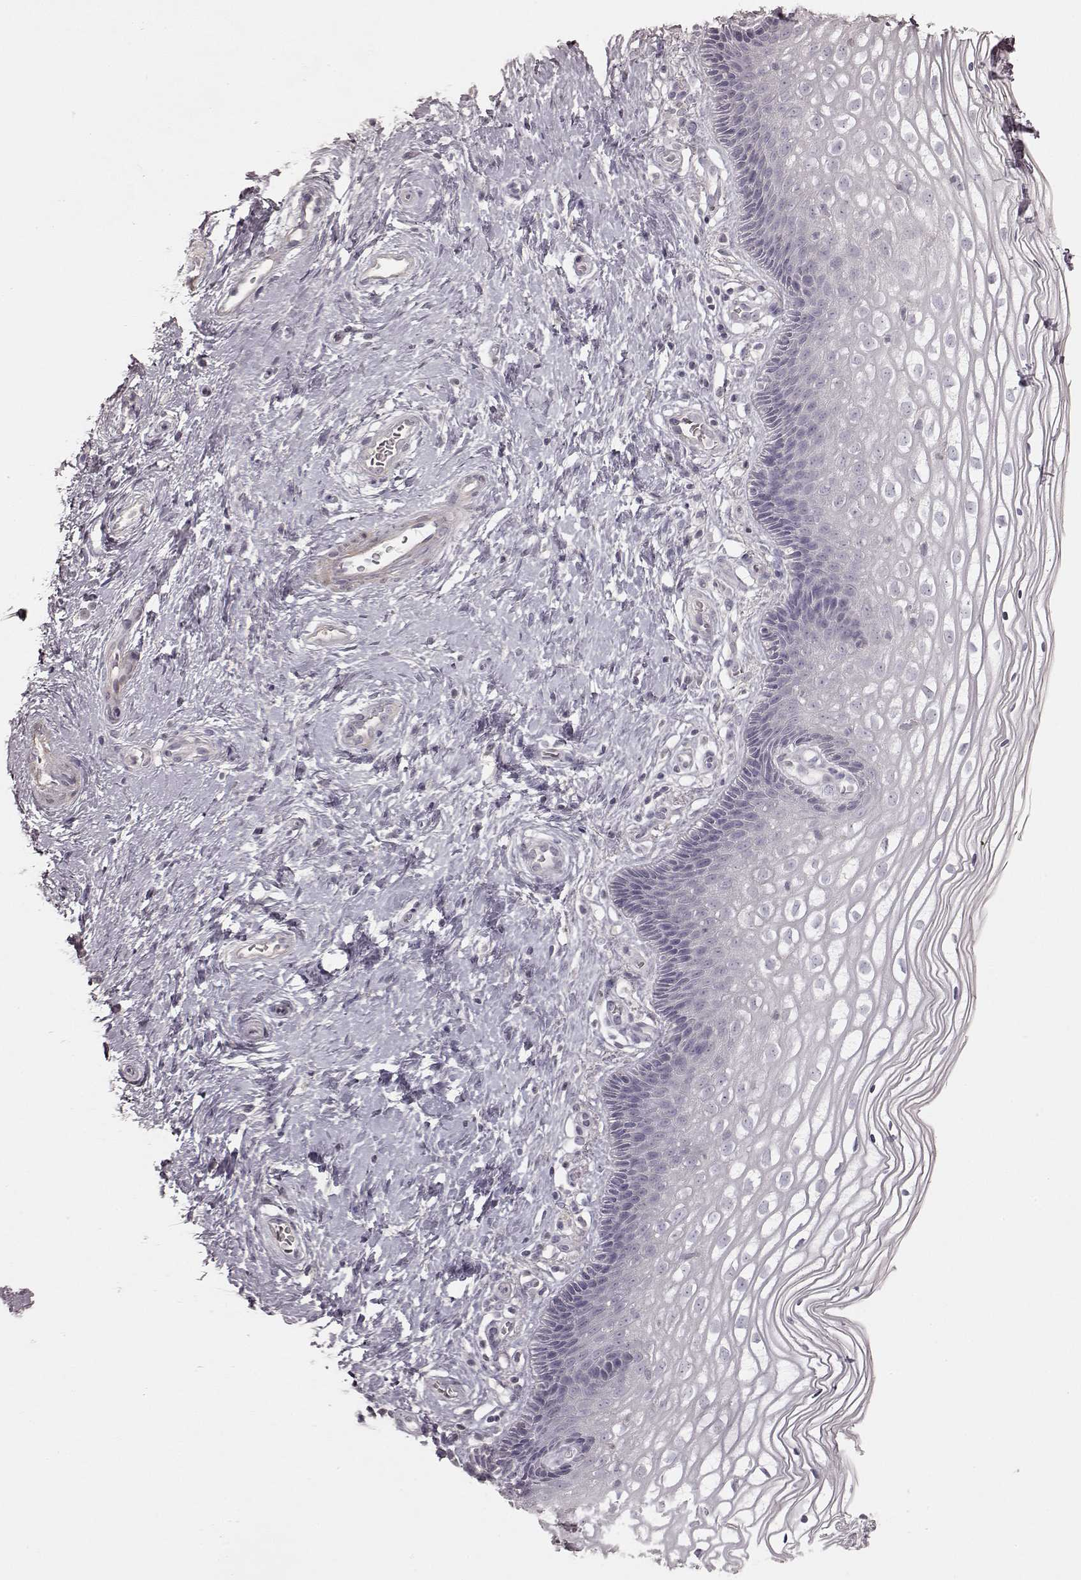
{"staining": {"intensity": "negative", "quantity": "none", "location": "none"}, "tissue": "cervix", "cell_type": "Glandular cells", "image_type": "normal", "snomed": [{"axis": "morphology", "description": "Normal tissue, NOS"}, {"axis": "topography", "description": "Cervix"}], "caption": "The immunohistochemistry (IHC) micrograph has no significant positivity in glandular cells of cervix. (DAB (3,3'-diaminobenzidine) immunohistochemistry (IHC), high magnification).", "gene": "PRLHR", "patient": {"sex": "female", "age": 34}}